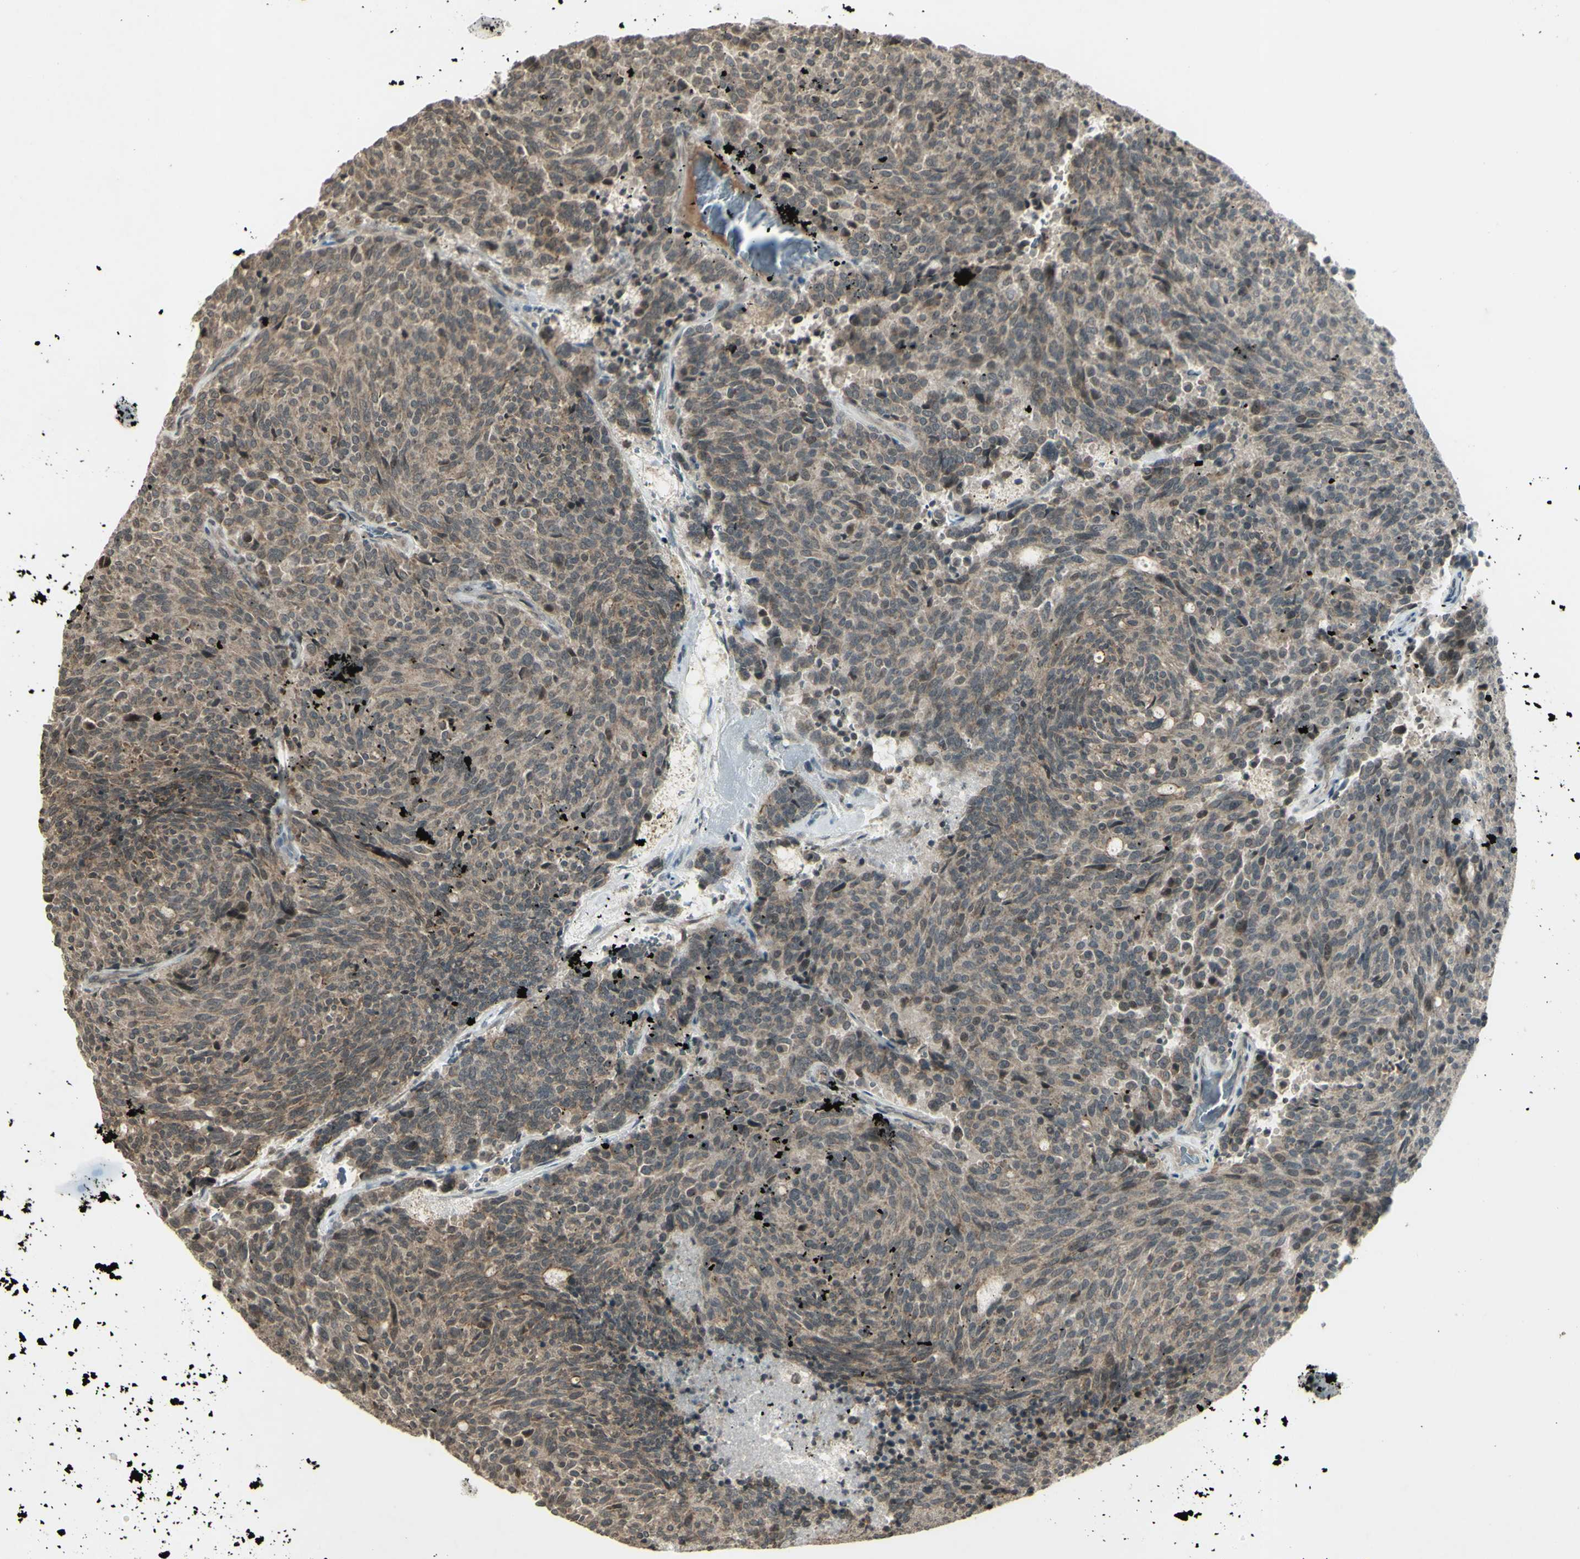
{"staining": {"intensity": "weak", "quantity": ">75%", "location": "cytoplasmic/membranous"}, "tissue": "carcinoid", "cell_type": "Tumor cells", "image_type": "cancer", "snomed": [{"axis": "morphology", "description": "Carcinoid, malignant, NOS"}, {"axis": "topography", "description": "Pancreas"}], "caption": "Immunohistochemical staining of carcinoid reveals low levels of weak cytoplasmic/membranous protein expression in about >75% of tumor cells.", "gene": "BLNK", "patient": {"sex": "female", "age": 54}}